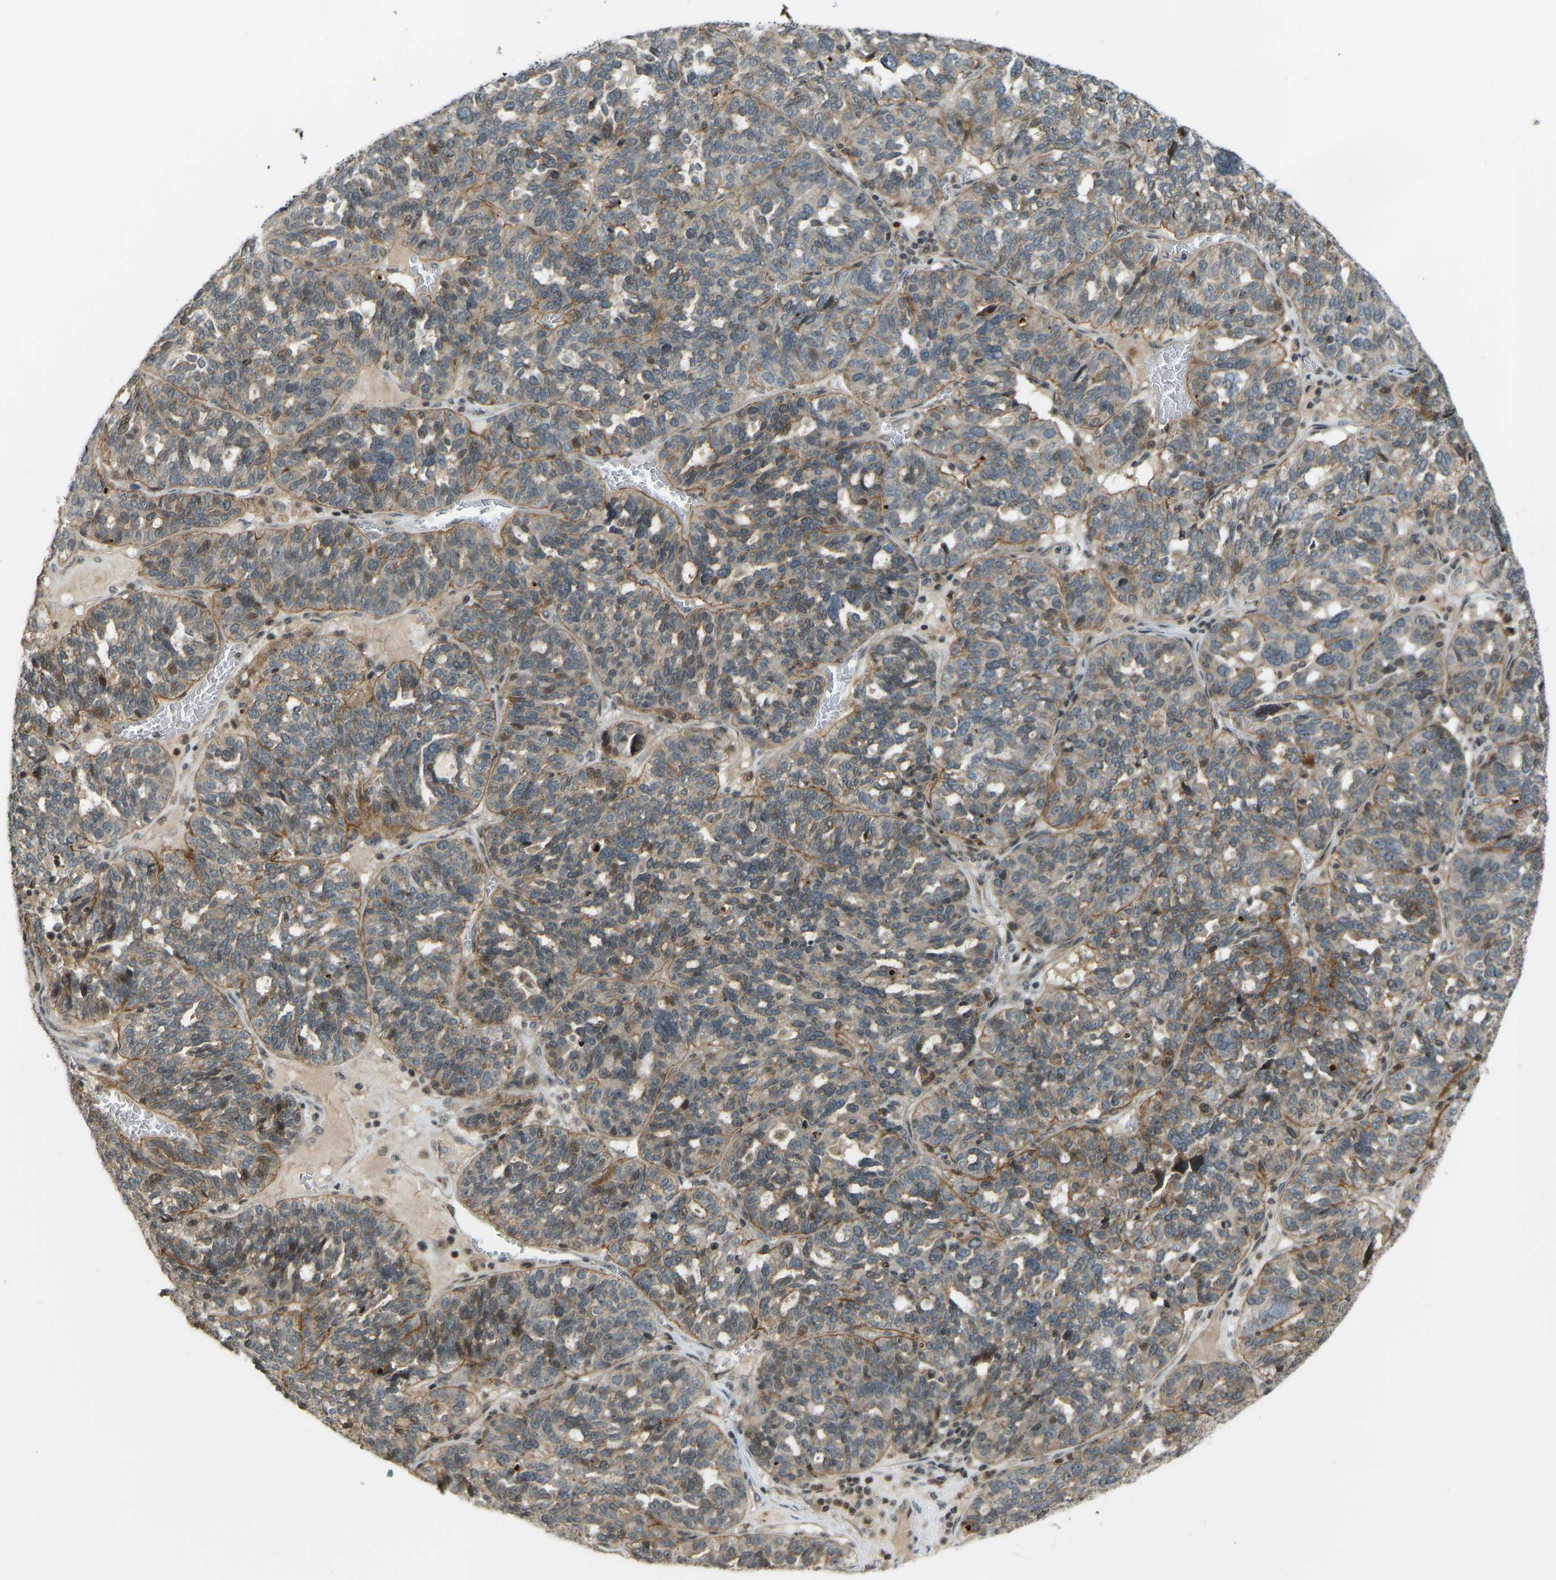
{"staining": {"intensity": "moderate", "quantity": ">75%", "location": "cytoplasmic/membranous"}, "tissue": "ovarian cancer", "cell_type": "Tumor cells", "image_type": "cancer", "snomed": [{"axis": "morphology", "description": "Cystadenocarcinoma, serous, NOS"}, {"axis": "topography", "description": "Ovary"}], "caption": "Ovarian cancer tissue displays moderate cytoplasmic/membranous positivity in about >75% of tumor cells, visualized by immunohistochemistry.", "gene": "SVOPL", "patient": {"sex": "female", "age": 59}}